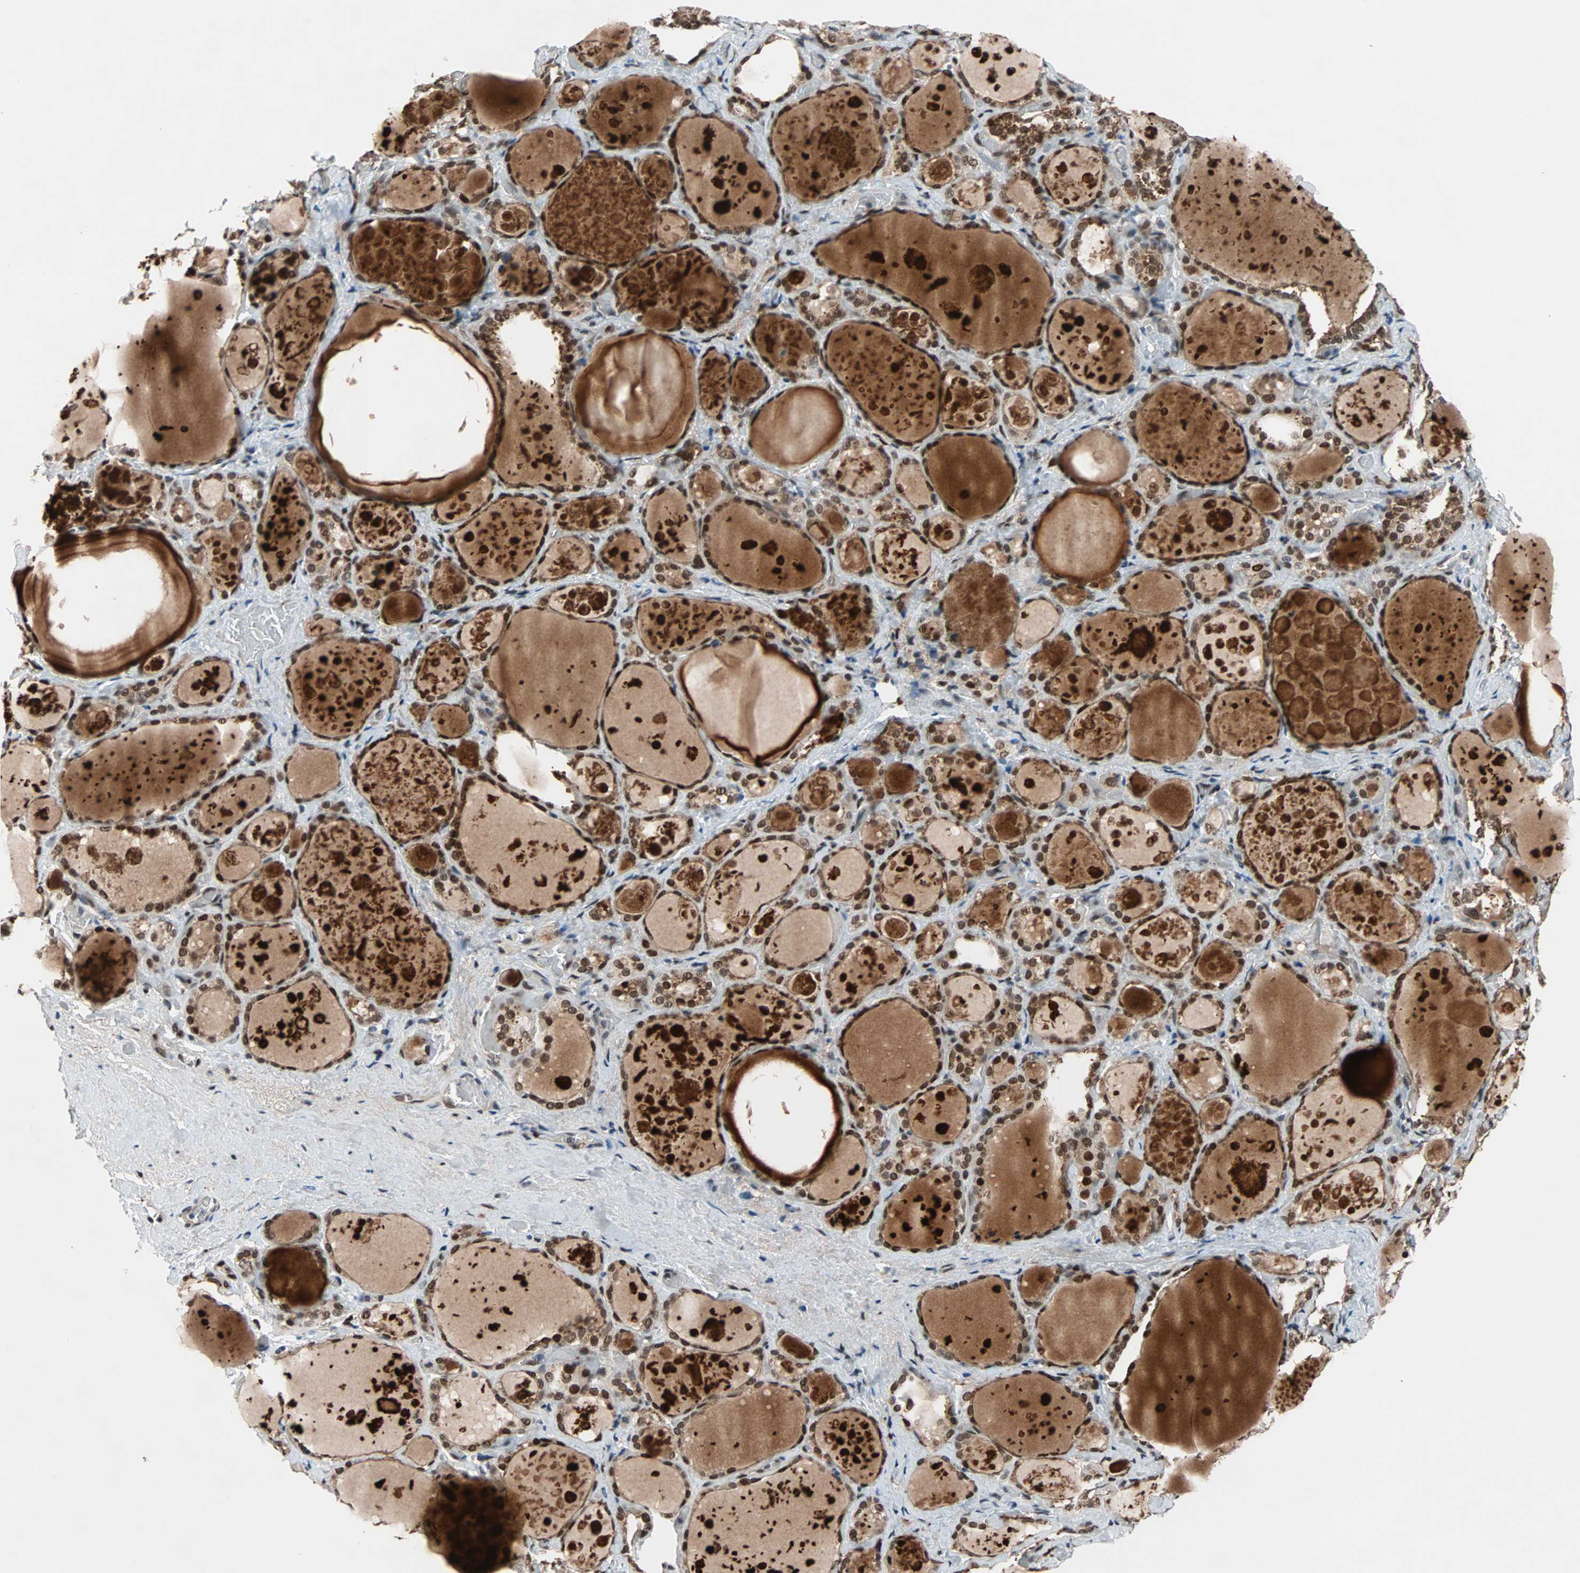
{"staining": {"intensity": "strong", "quantity": ">75%", "location": "cytoplasmic/membranous,nuclear"}, "tissue": "thyroid gland", "cell_type": "Glandular cells", "image_type": "normal", "snomed": [{"axis": "morphology", "description": "Normal tissue, NOS"}, {"axis": "topography", "description": "Thyroid gland"}], "caption": "Brown immunohistochemical staining in normal human thyroid gland shows strong cytoplasmic/membranous,nuclear positivity in approximately >75% of glandular cells.", "gene": "WWTR1", "patient": {"sex": "female", "age": 75}}